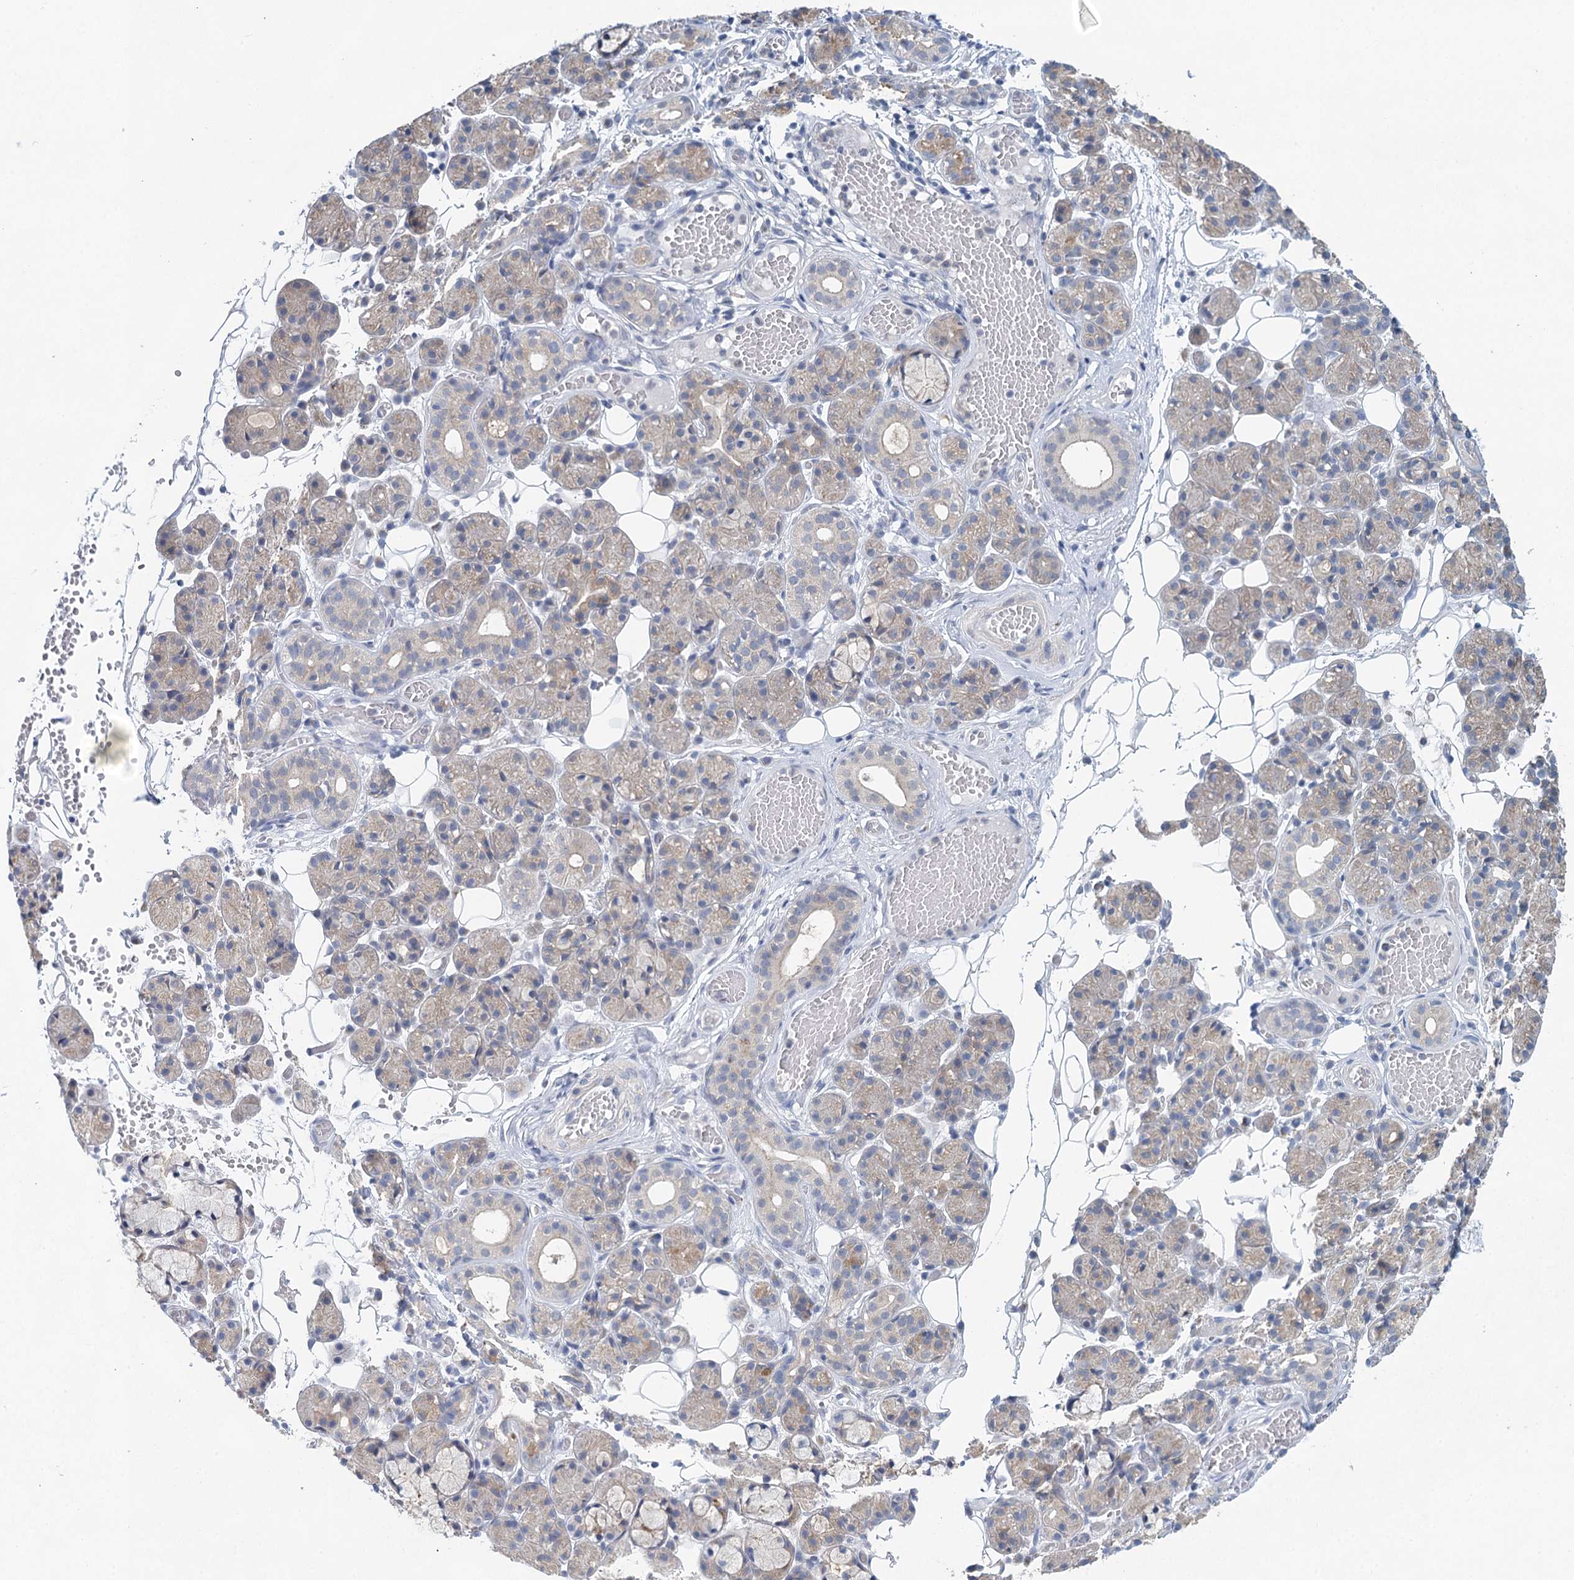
{"staining": {"intensity": "weak", "quantity": "<25%", "location": "cytoplasmic/membranous"}, "tissue": "salivary gland", "cell_type": "Glandular cells", "image_type": "normal", "snomed": [{"axis": "morphology", "description": "Normal tissue, NOS"}, {"axis": "topography", "description": "Salivary gland"}], "caption": "The IHC micrograph has no significant expression in glandular cells of salivary gland.", "gene": "BLTP1", "patient": {"sex": "male", "age": 63}}